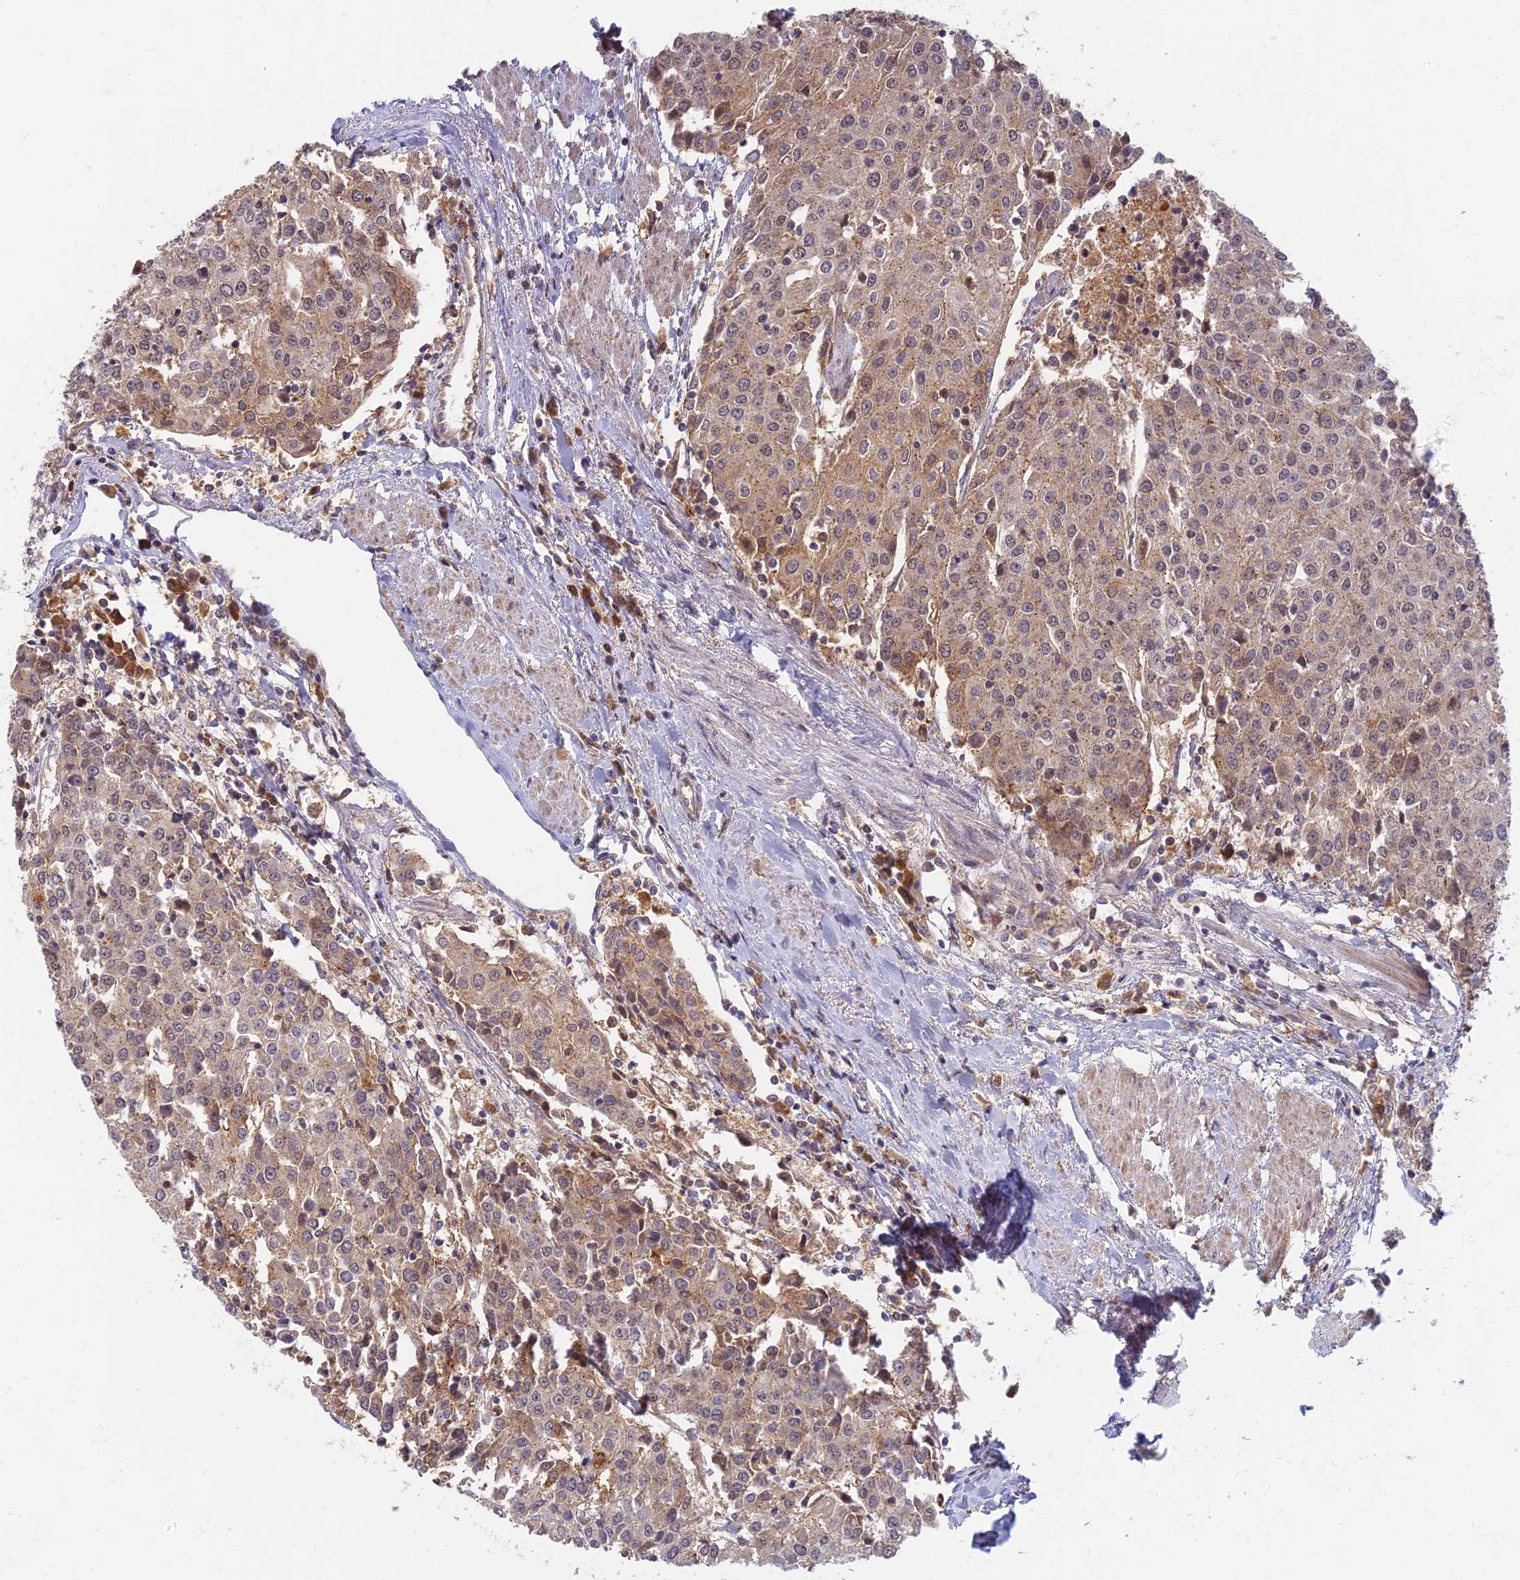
{"staining": {"intensity": "weak", "quantity": ">75%", "location": "cytoplasmic/membranous"}, "tissue": "urothelial cancer", "cell_type": "Tumor cells", "image_type": "cancer", "snomed": [{"axis": "morphology", "description": "Urothelial carcinoma, High grade"}, {"axis": "topography", "description": "Urinary bladder"}], "caption": "This is an image of immunohistochemistry staining of urothelial cancer, which shows weak positivity in the cytoplasmic/membranous of tumor cells.", "gene": "RGL3", "patient": {"sex": "female", "age": 85}}